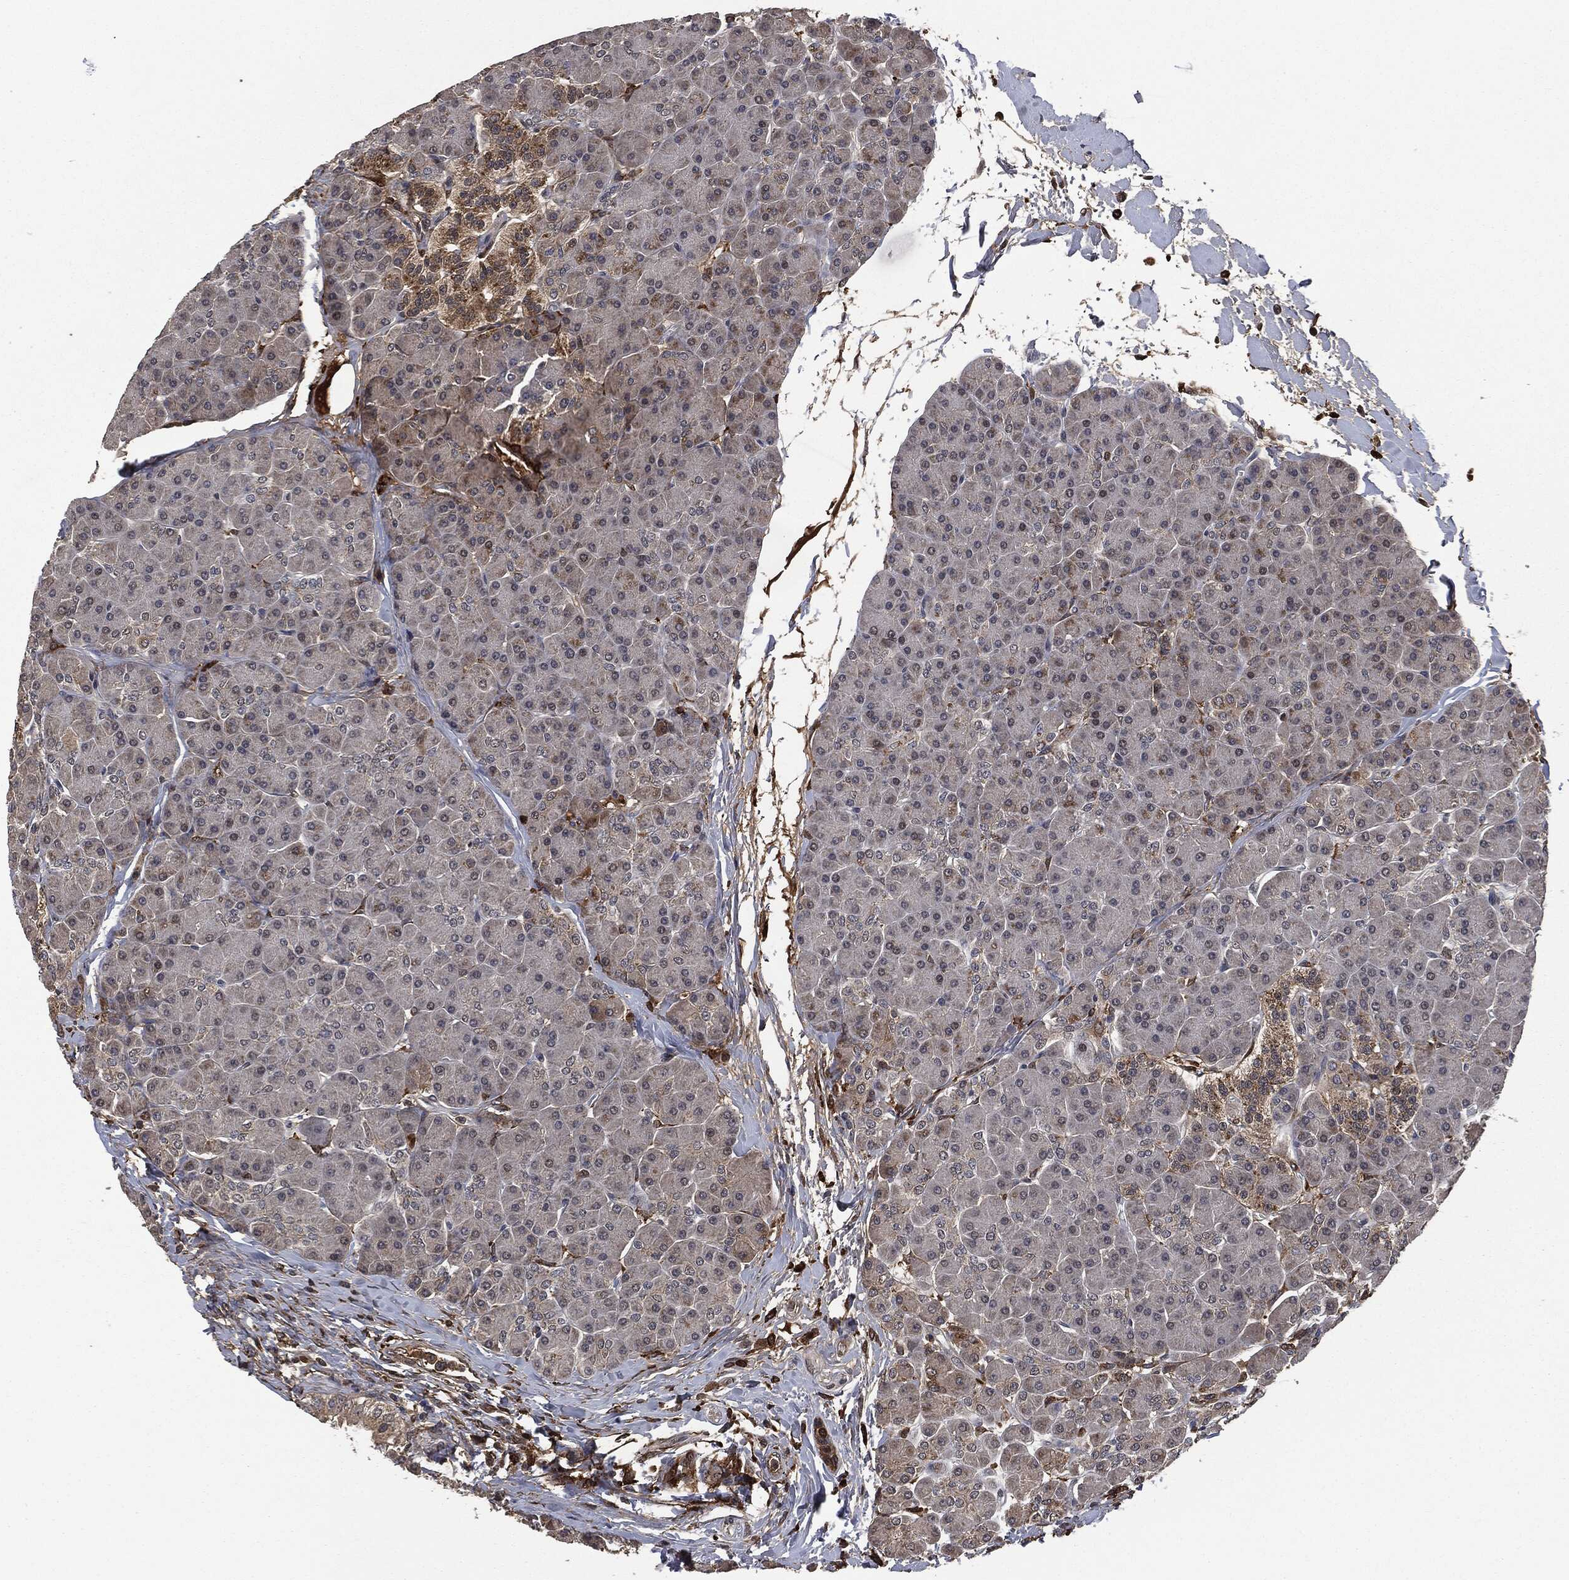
{"staining": {"intensity": "negative", "quantity": "none", "location": "none"}, "tissue": "pancreas", "cell_type": "Exocrine glandular cells", "image_type": "normal", "snomed": [{"axis": "morphology", "description": "Normal tissue, NOS"}, {"axis": "topography", "description": "Pancreas"}], "caption": "Human pancreas stained for a protein using immunohistochemistry (IHC) reveals no staining in exocrine glandular cells.", "gene": "CRABP2", "patient": {"sex": "female", "age": 44}}